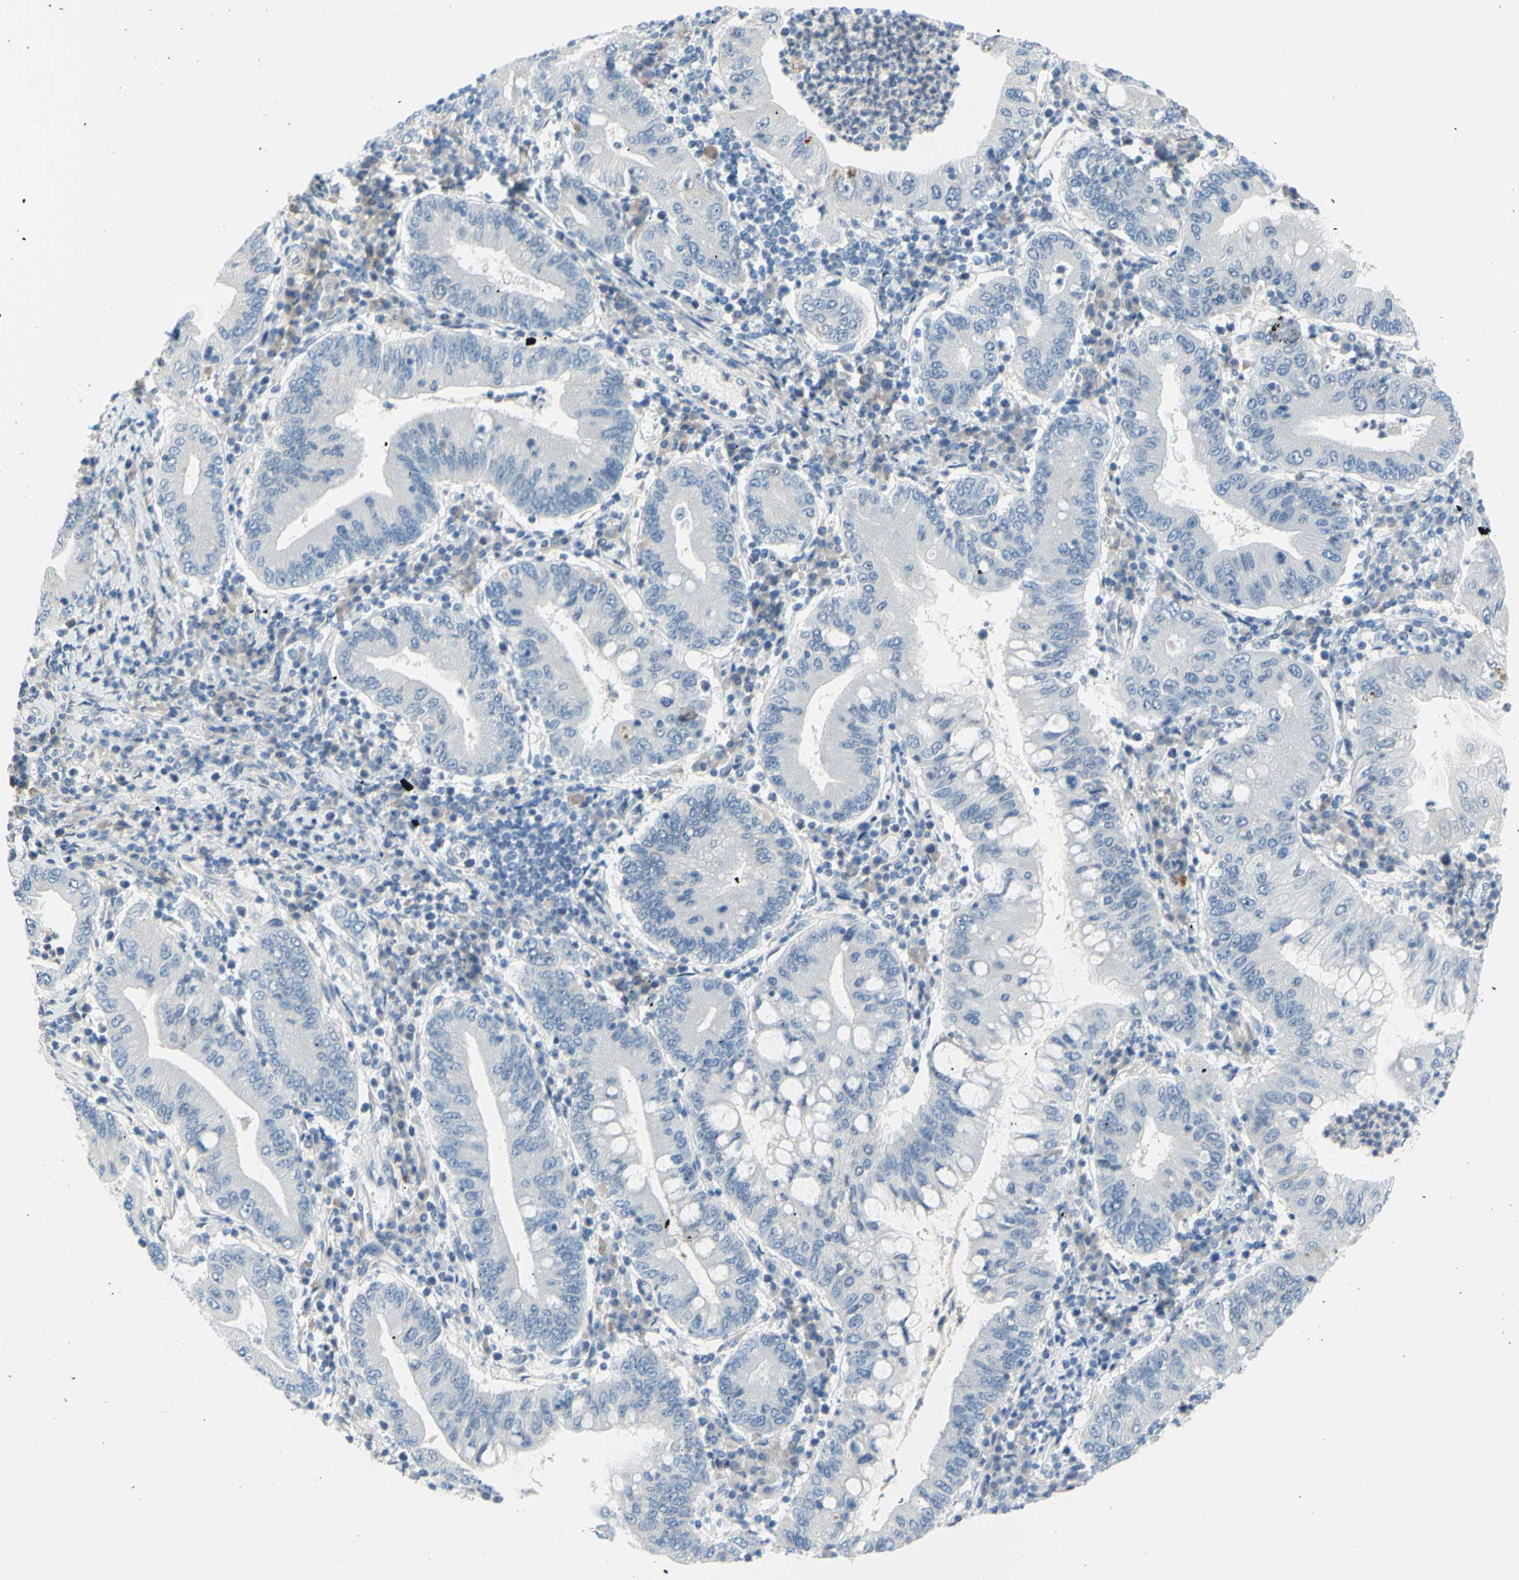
{"staining": {"intensity": "negative", "quantity": "none", "location": "none"}, "tissue": "stomach cancer", "cell_type": "Tumor cells", "image_type": "cancer", "snomed": [{"axis": "morphology", "description": "Normal tissue, NOS"}, {"axis": "morphology", "description": "Adenocarcinoma, NOS"}, {"axis": "topography", "description": "Esophagus"}, {"axis": "topography", "description": "Stomach, upper"}, {"axis": "topography", "description": "Peripheral nerve tissue"}], "caption": "There is no significant staining in tumor cells of stomach cancer.", "gene": "DCT", "patient": {"sex": "male", "age": 62}}